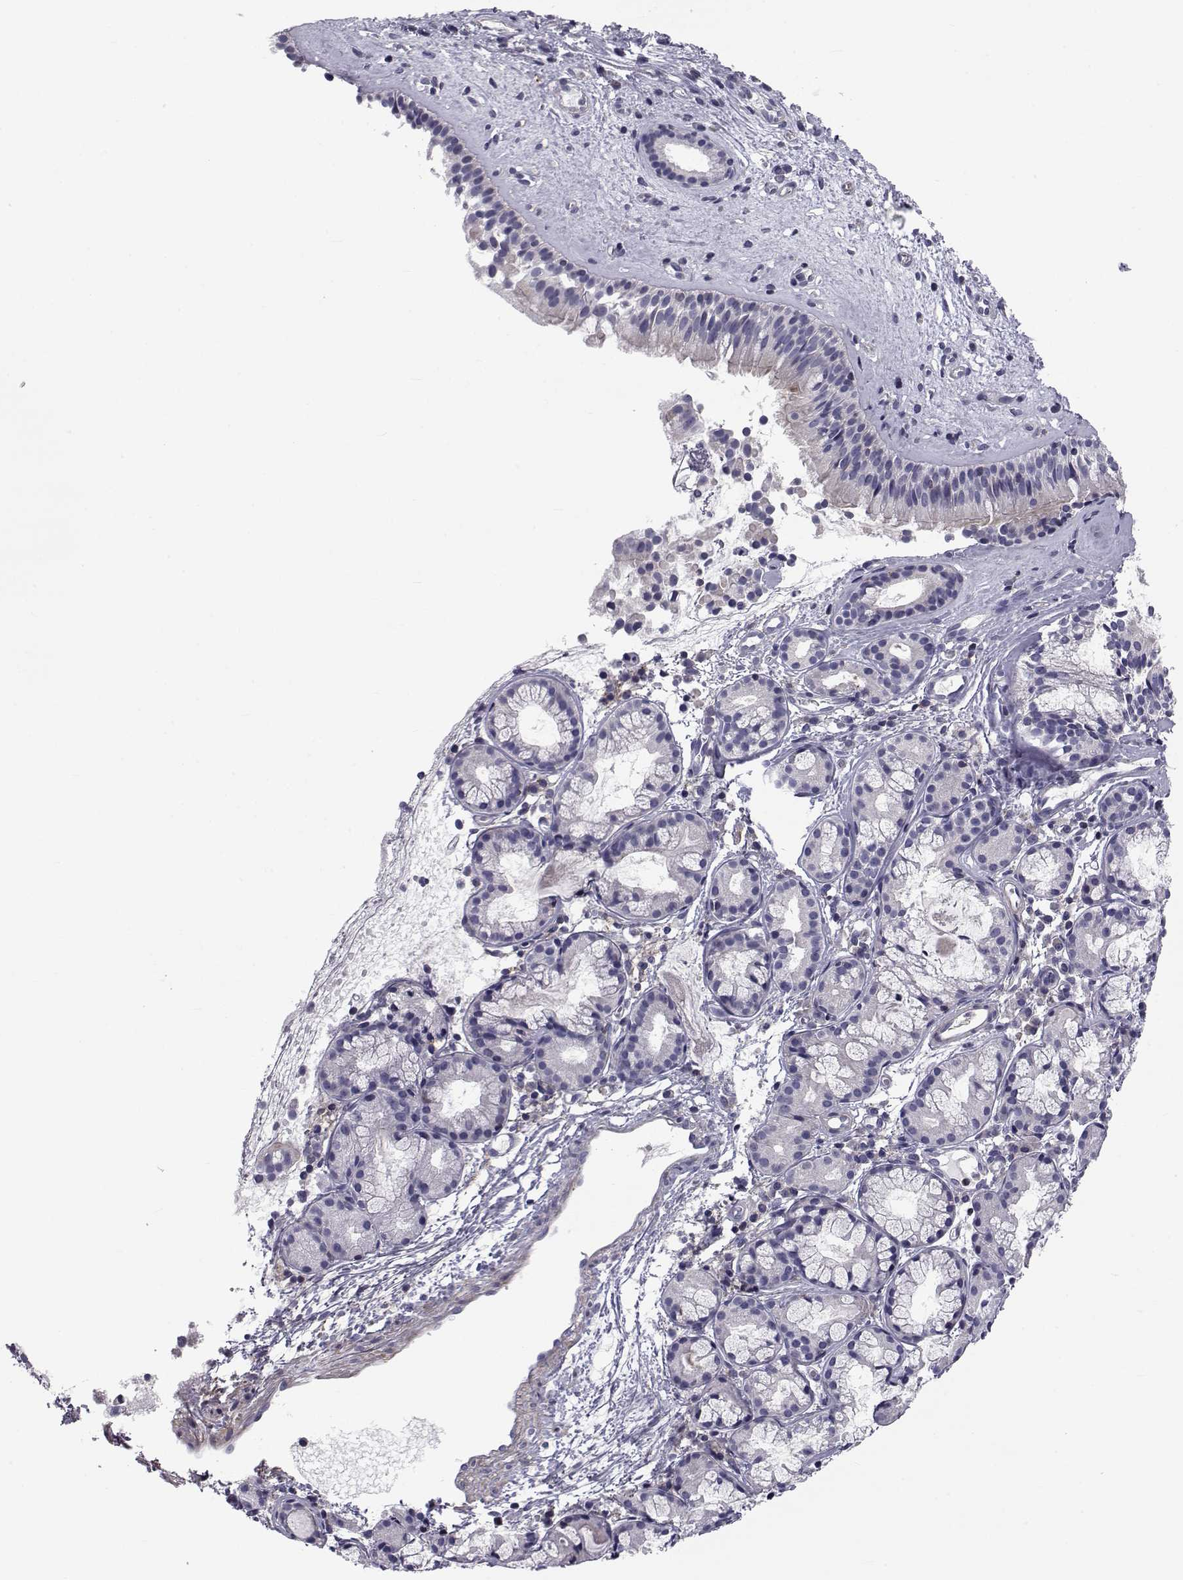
{"staining": {"intensity": "weak", "quantity": "<25%", "location": "cytoplasmic/membranous"}, "tissue": "nasopharynx", "cell_type": "Respiratory epithelial cells", "image_type": "normal", "snomed": [{"axis": "morphology", "description": "Normal tissue, NOS"}, {"axis": "topography", "description": "Nasopharynx"}], "caption": "DAB immunohistochemical staining of benign human nasopharynx reveals no significant staining in respiratory epithelial cells. (Immunohistochemistry (ihc), brightfield microscopy, high magnification).", "gene": "LRRC27", "patient": {"sex": "male", "age": 29}}